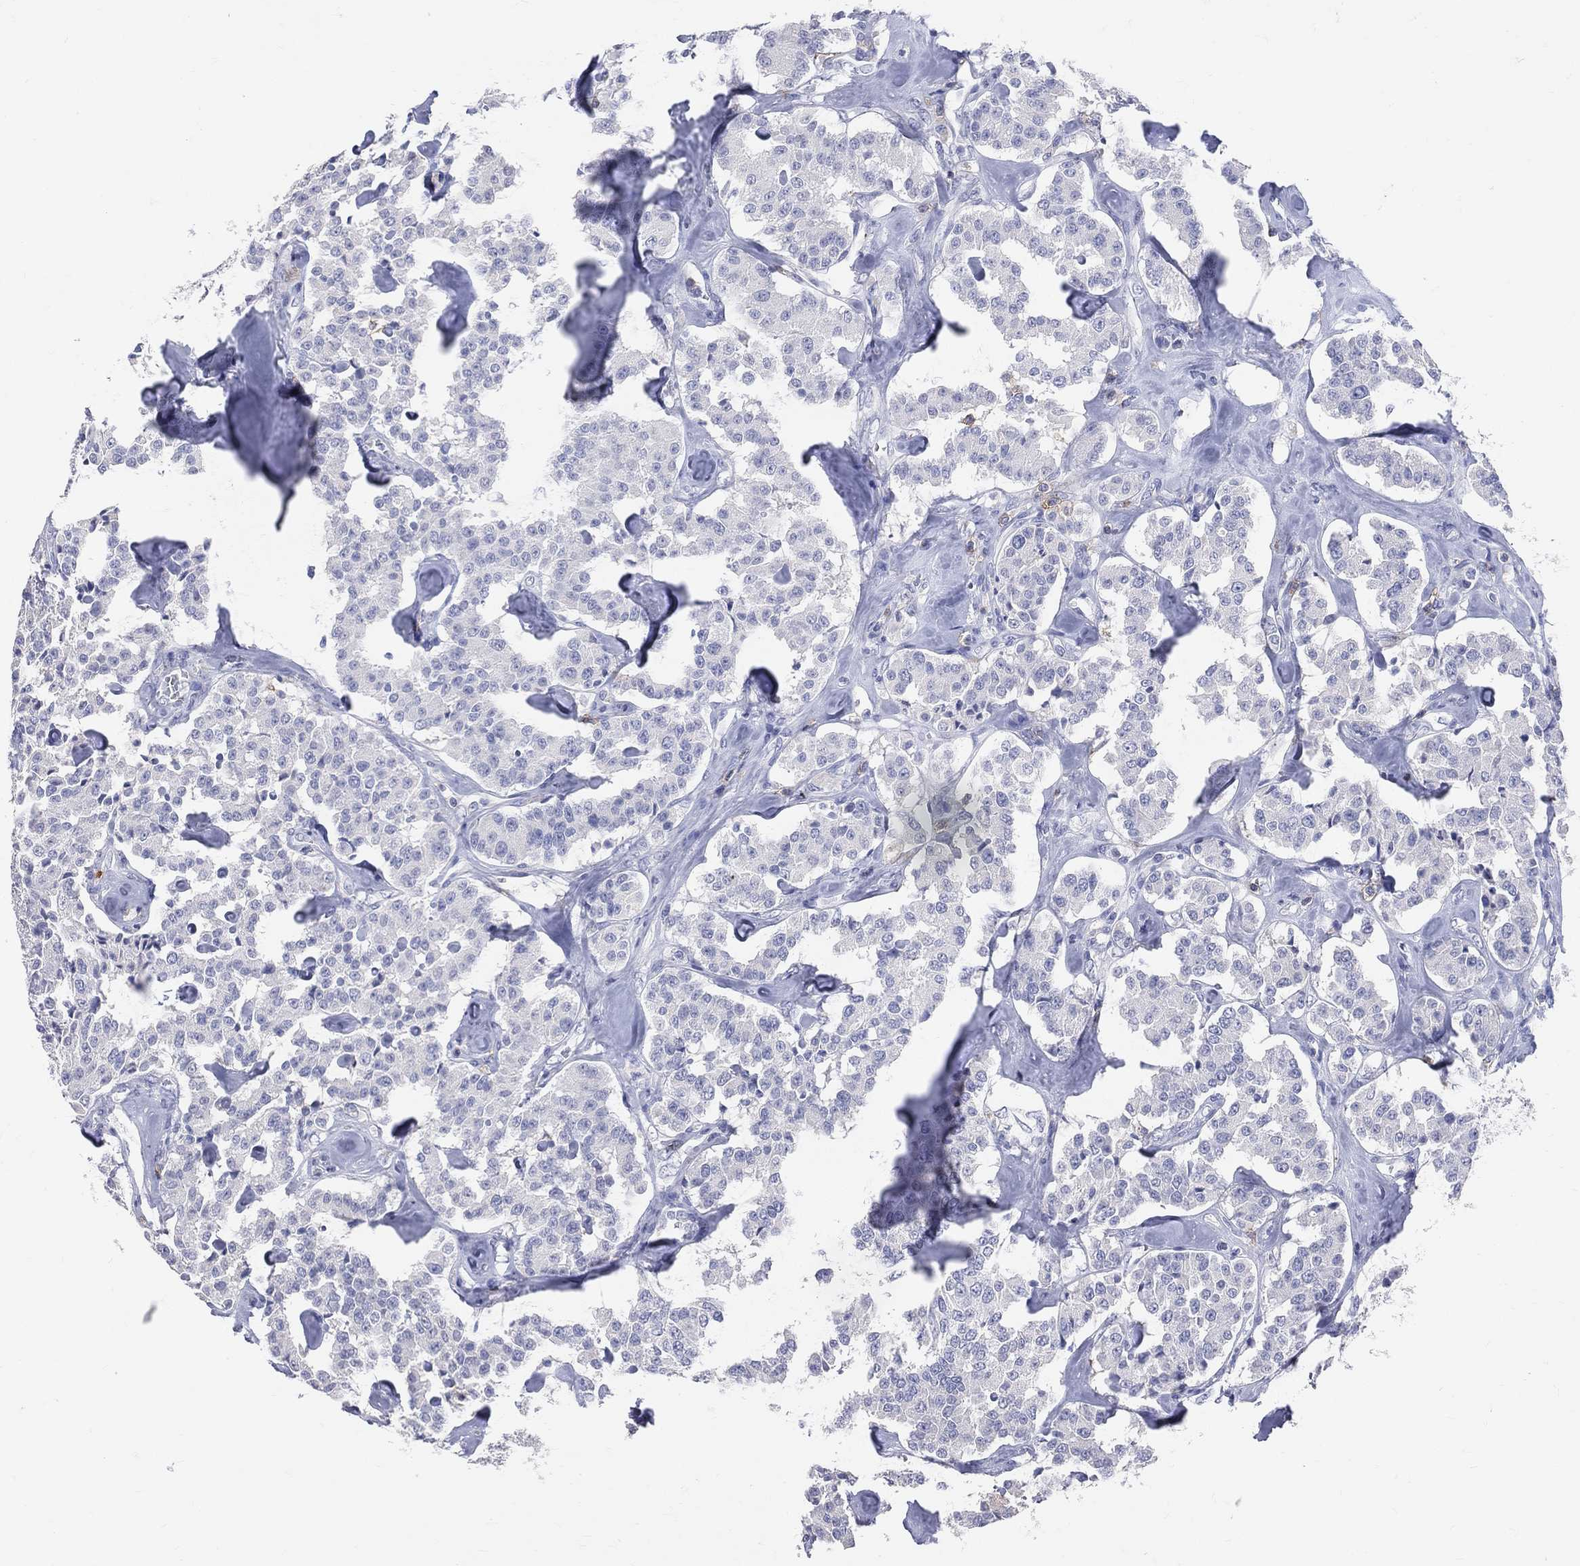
{"staining": {"intensity": "negative", "quantity": "none", "location": "none"}, "tissue": "carcinoid", "cell_type": "Tumor cells", "image_type": "cancer", "snomed": [{"axis": "morphology", "description": "Carcinoid, malignant, NOS"}, {"axis": "topography", "description": "Pancreas"}], "caption": "The micrograph shows no significant expression in tumor cells of carcinoid. (Immunohistochemistry (ihc), brightfield microscopy, high magnification).", "gene": "LAT", "patient": {"sex": "male", "age": 41}}